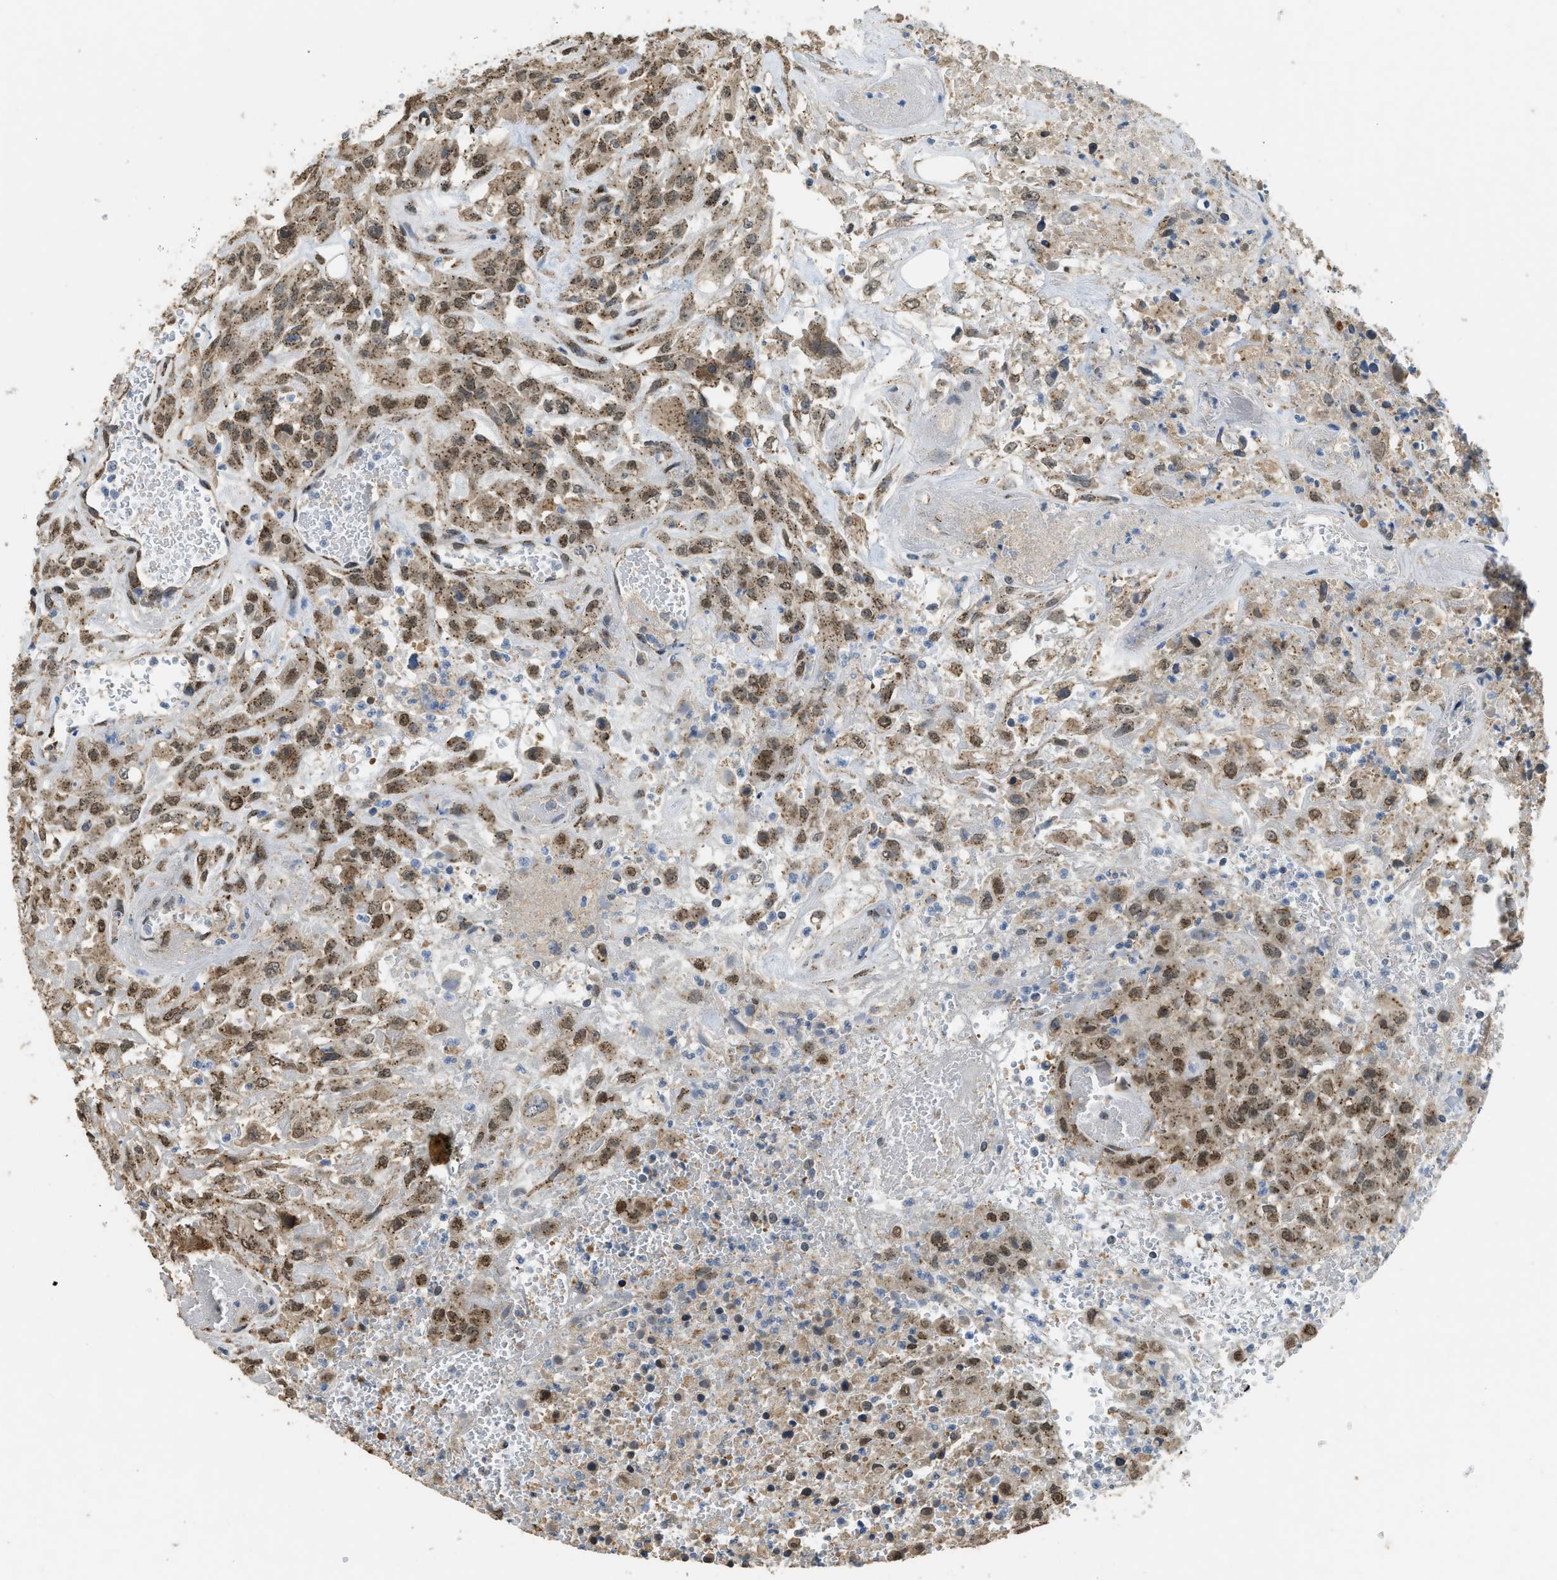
{"staining": {"intensity": "moderate", "quantity": ">75%", "location": "cytoplasmic/membranous,nuclear"}, "tissue": "urothelial cancer", "cell_type": "Tumor cells", "image_type": "cancer", "snomed": [{"axis": "morphology", "description": "Urothelial carcinoma, High grade"}, {"axis": "topography", "description": "Urinary bladder"}], "caption": "DAB (3,3'-diaminobenzidine) immunohistochemical staining of urothelial carcinoma (high-grade) shows moderate cytoplasmic/membranous and nuclear protein staining in approximately >75% of tumor cells. Using DAB (brown) and hematoxylin (blue) stains, captured at high magnification using brightfield microscopy.", "gene": "IPO7", "patient": {"sex": "male", "age": 46}}